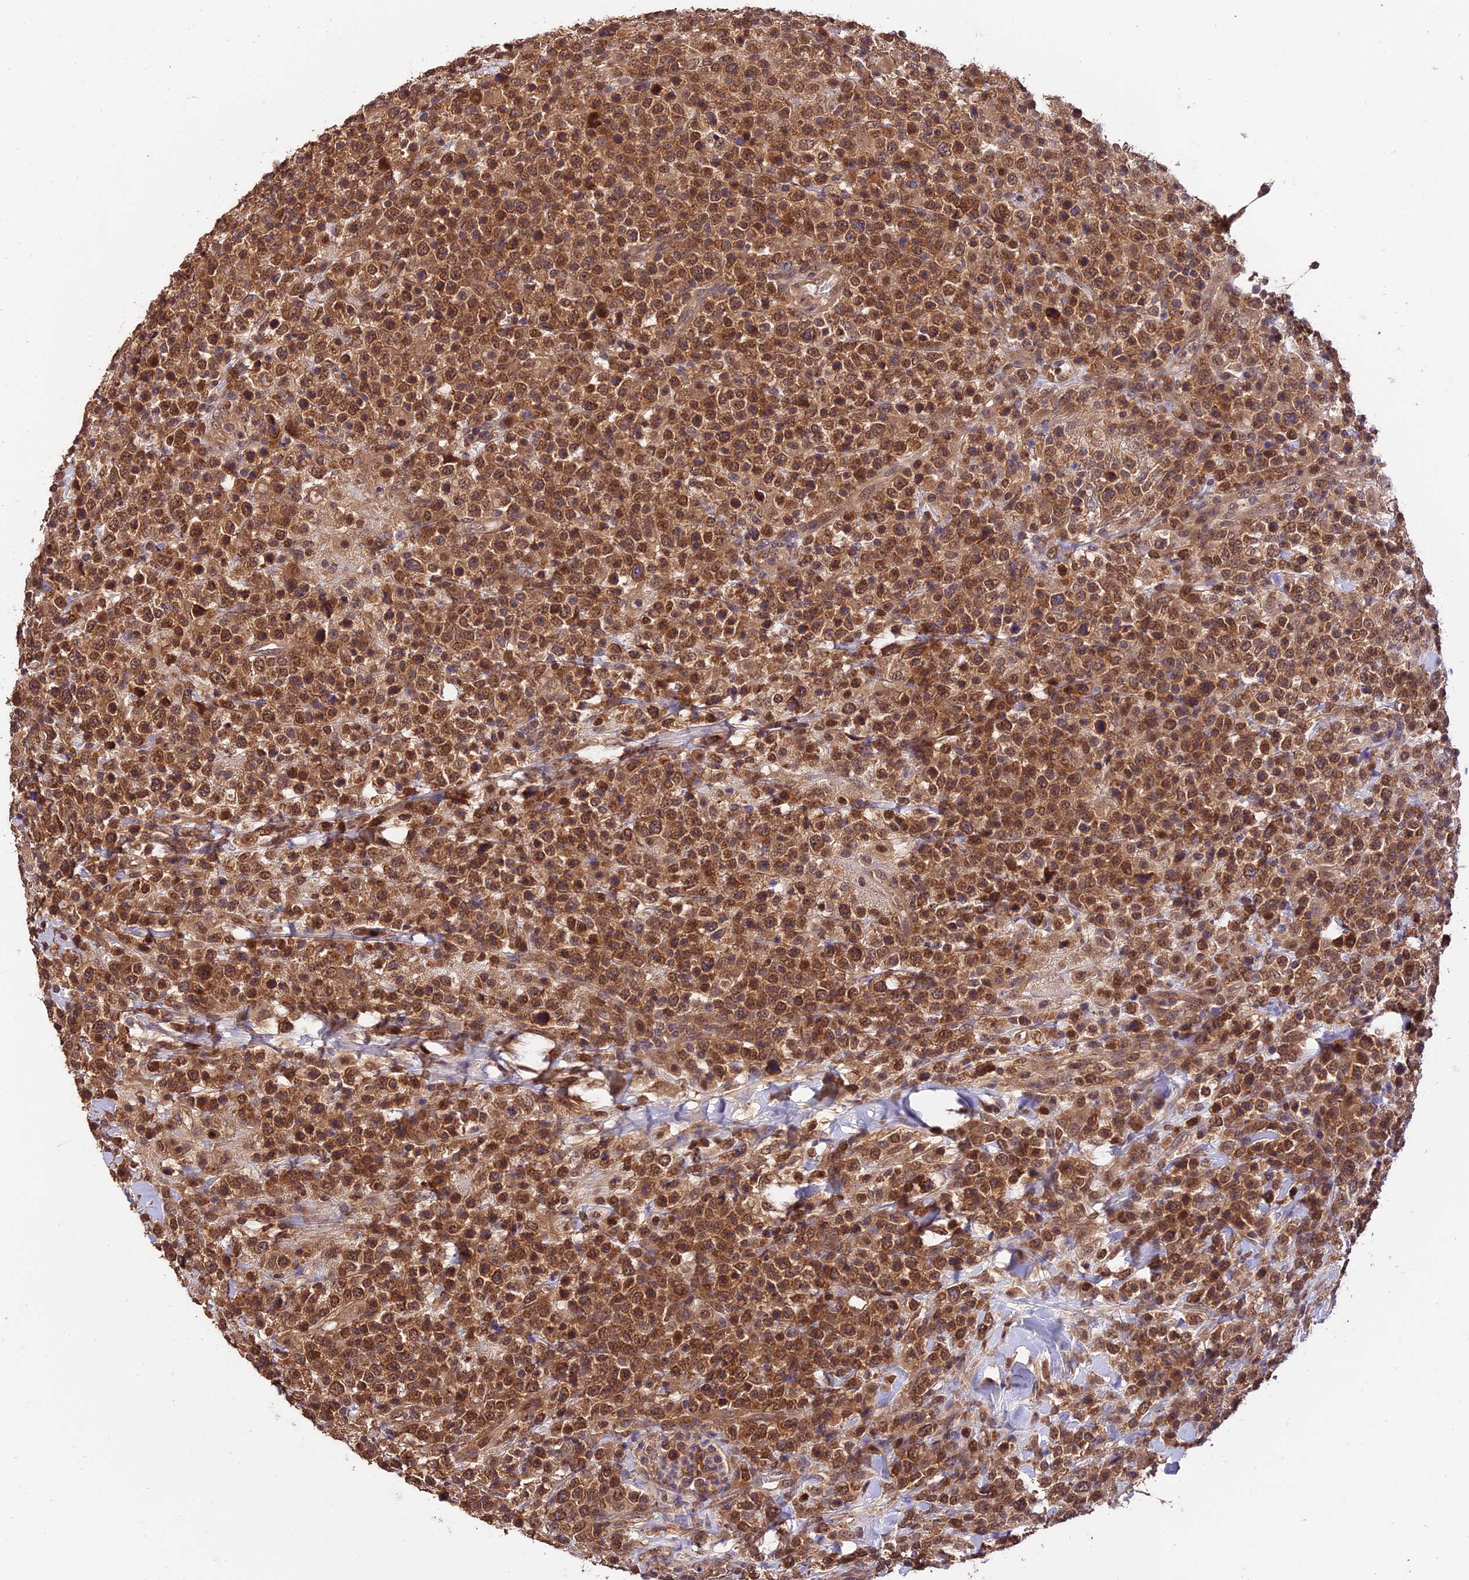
{"staining": {"intensity": "strong", "quantity": ">75%", "location": "cytoplasmic/membranous"}, "tissue": "lymphoma", "cell_type": "Tumor cells", "image_type": "cancer", "snomed": [{"axis": "morphology", "description": "Malignant lymphoma, non-Hodgkin's type, High grade"}, {"axis": "topography", "description": "Colon"}], "caption": "Tumor cells show high levels of strong cytoplasmic/membranous expression in about >75% of cells in lymphoma.", "gene": "TRMT1", "patient": {"sex": "female", "age": 53}}